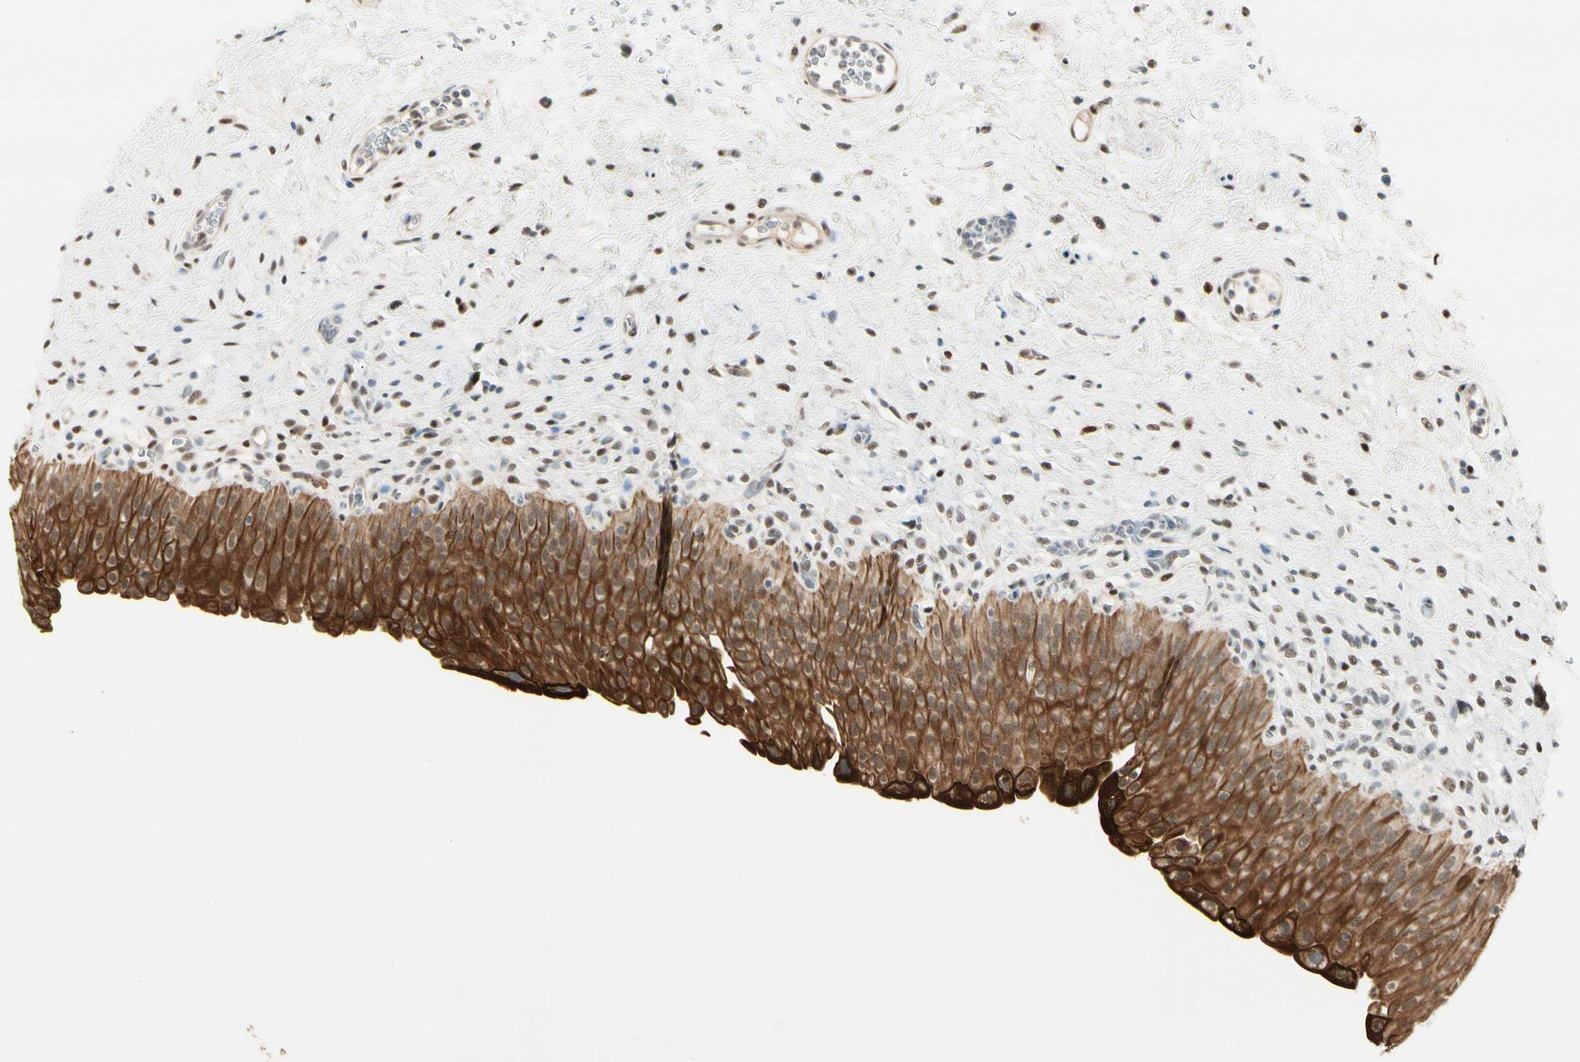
{"staining": {"intensity": "strong", "quantity": ">75%", "location": "cytoplasmic/membranous"}, "tissue": "urinary bladder", "cell_type": "Urothelial cells", "image_type": "normal", "snomed": [{"axis": "morphology", "description": "Normal tissue, NOS"}, {"axis": "morphology", "description": "Urothelial carcinoma, High grade"}, {"axis": "topography", "description": "Urinary bladder"}], "caption": "High-power microscopy captured an immunohistochemistry photomicrograph of unremarkable urinary bladder, revealing strong cytoplasmic/membranous staining in approximately >75% of urothelial cells. (DAB (3,3'-diaminobenzidine) = brown stain, brightfield microscopy at high magnification).", "gene": "ATXN1", "patient": {"sex": "male", "age": 46}}